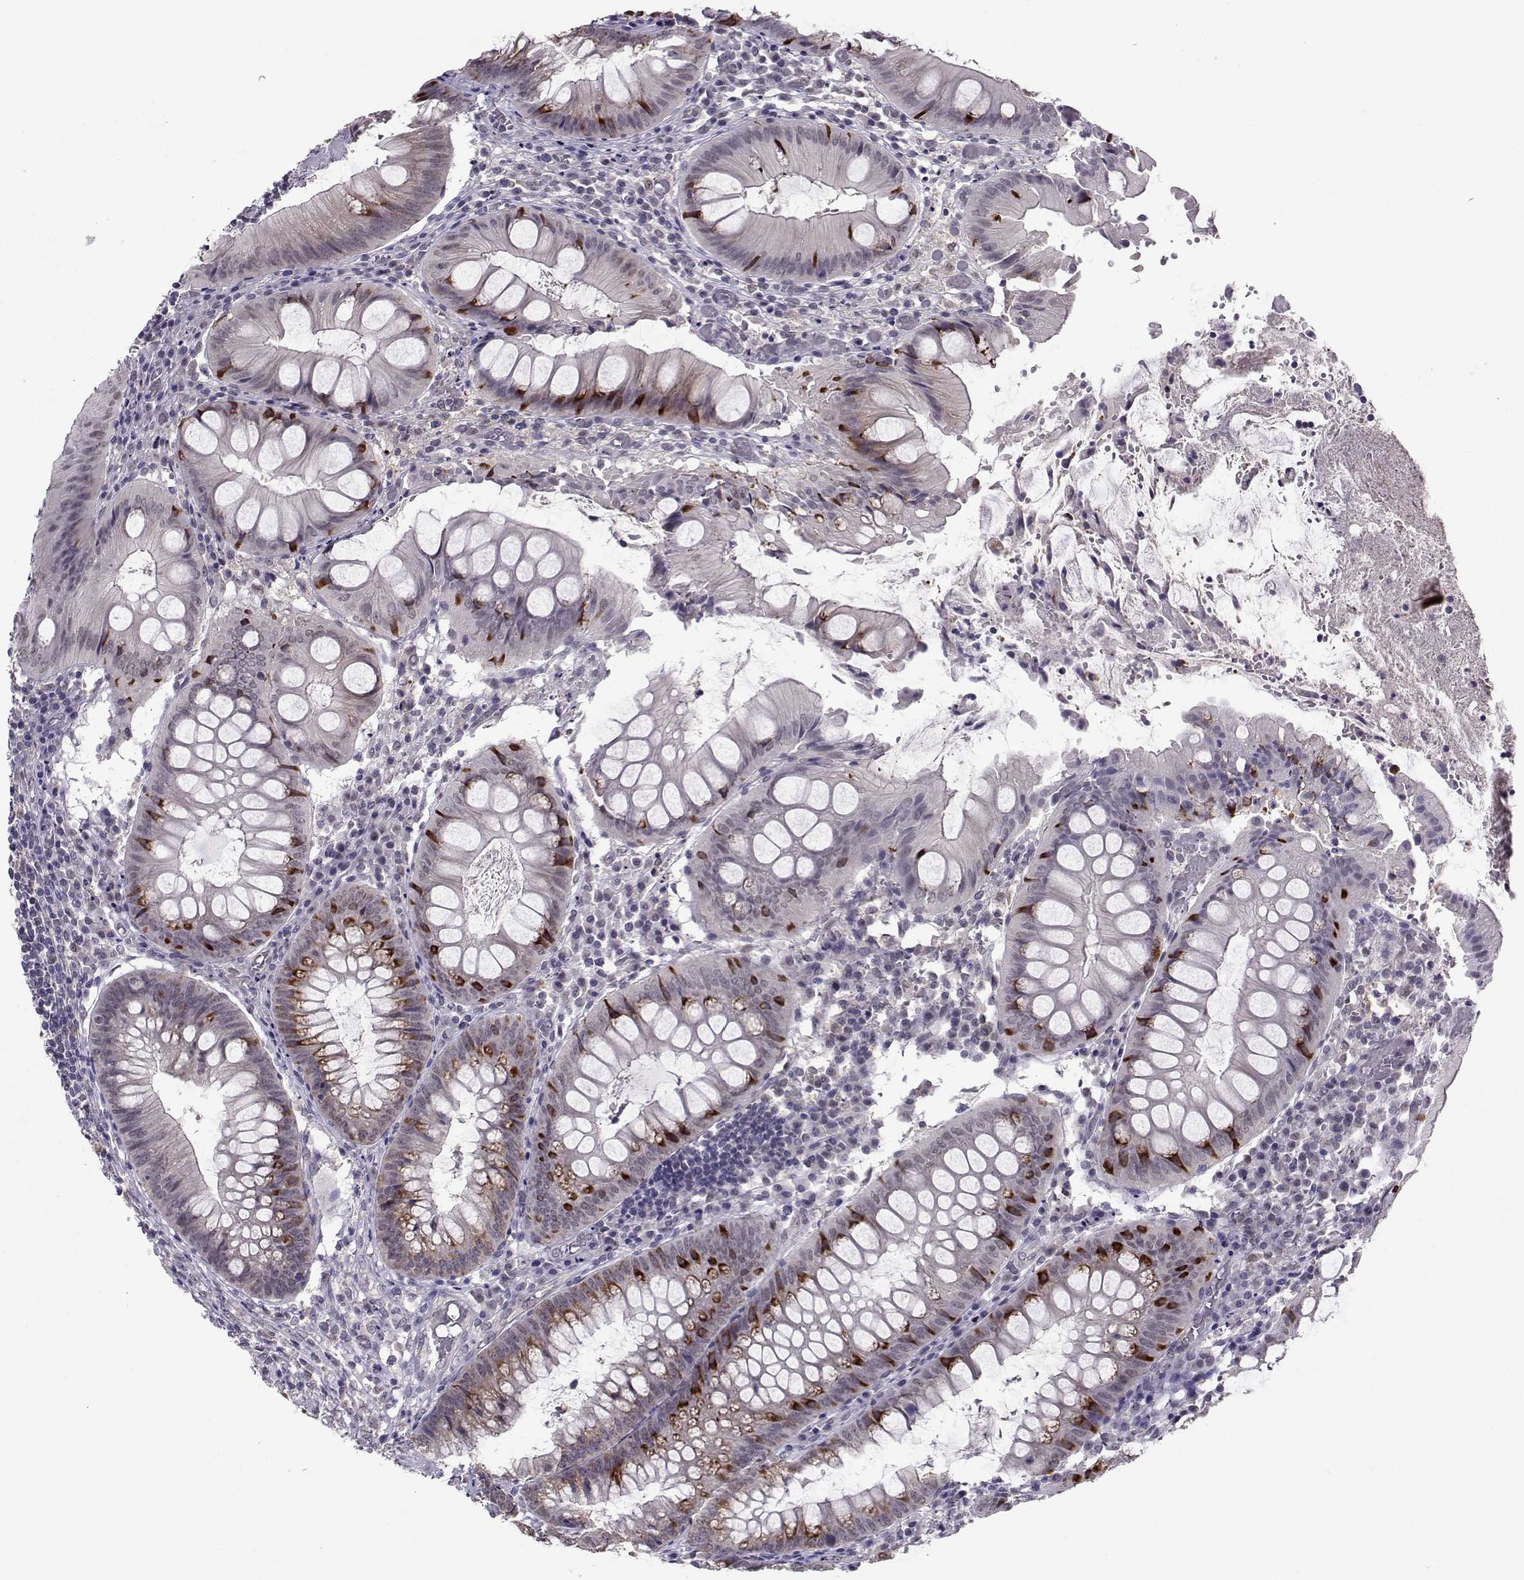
{"staining": {"intensity": "strong", "quantity": "<25%", "location": "cytoplasmic/membranous"}, "tissue": "appendix", "cell_type": "Glandular cells", "image_type": "normal", "snomed": [{"axis": "morphology", "description": "Normal tissue, NOS"}, {"axis": "morphology", "description": "Inflammation, NOS"}, {"axis": "topography", "description": "Appendix"}], "caption": "This histopathology image shows unremarkable appendix stained with immunohistochemistry to label a protein in brown. The cytoplasmic/membranous of glandular cells show strong positivity for the protein. Nuclei are counter-stained blue.", "gene": "DDX20", "patient": {"sex": "male", "age": 16}}